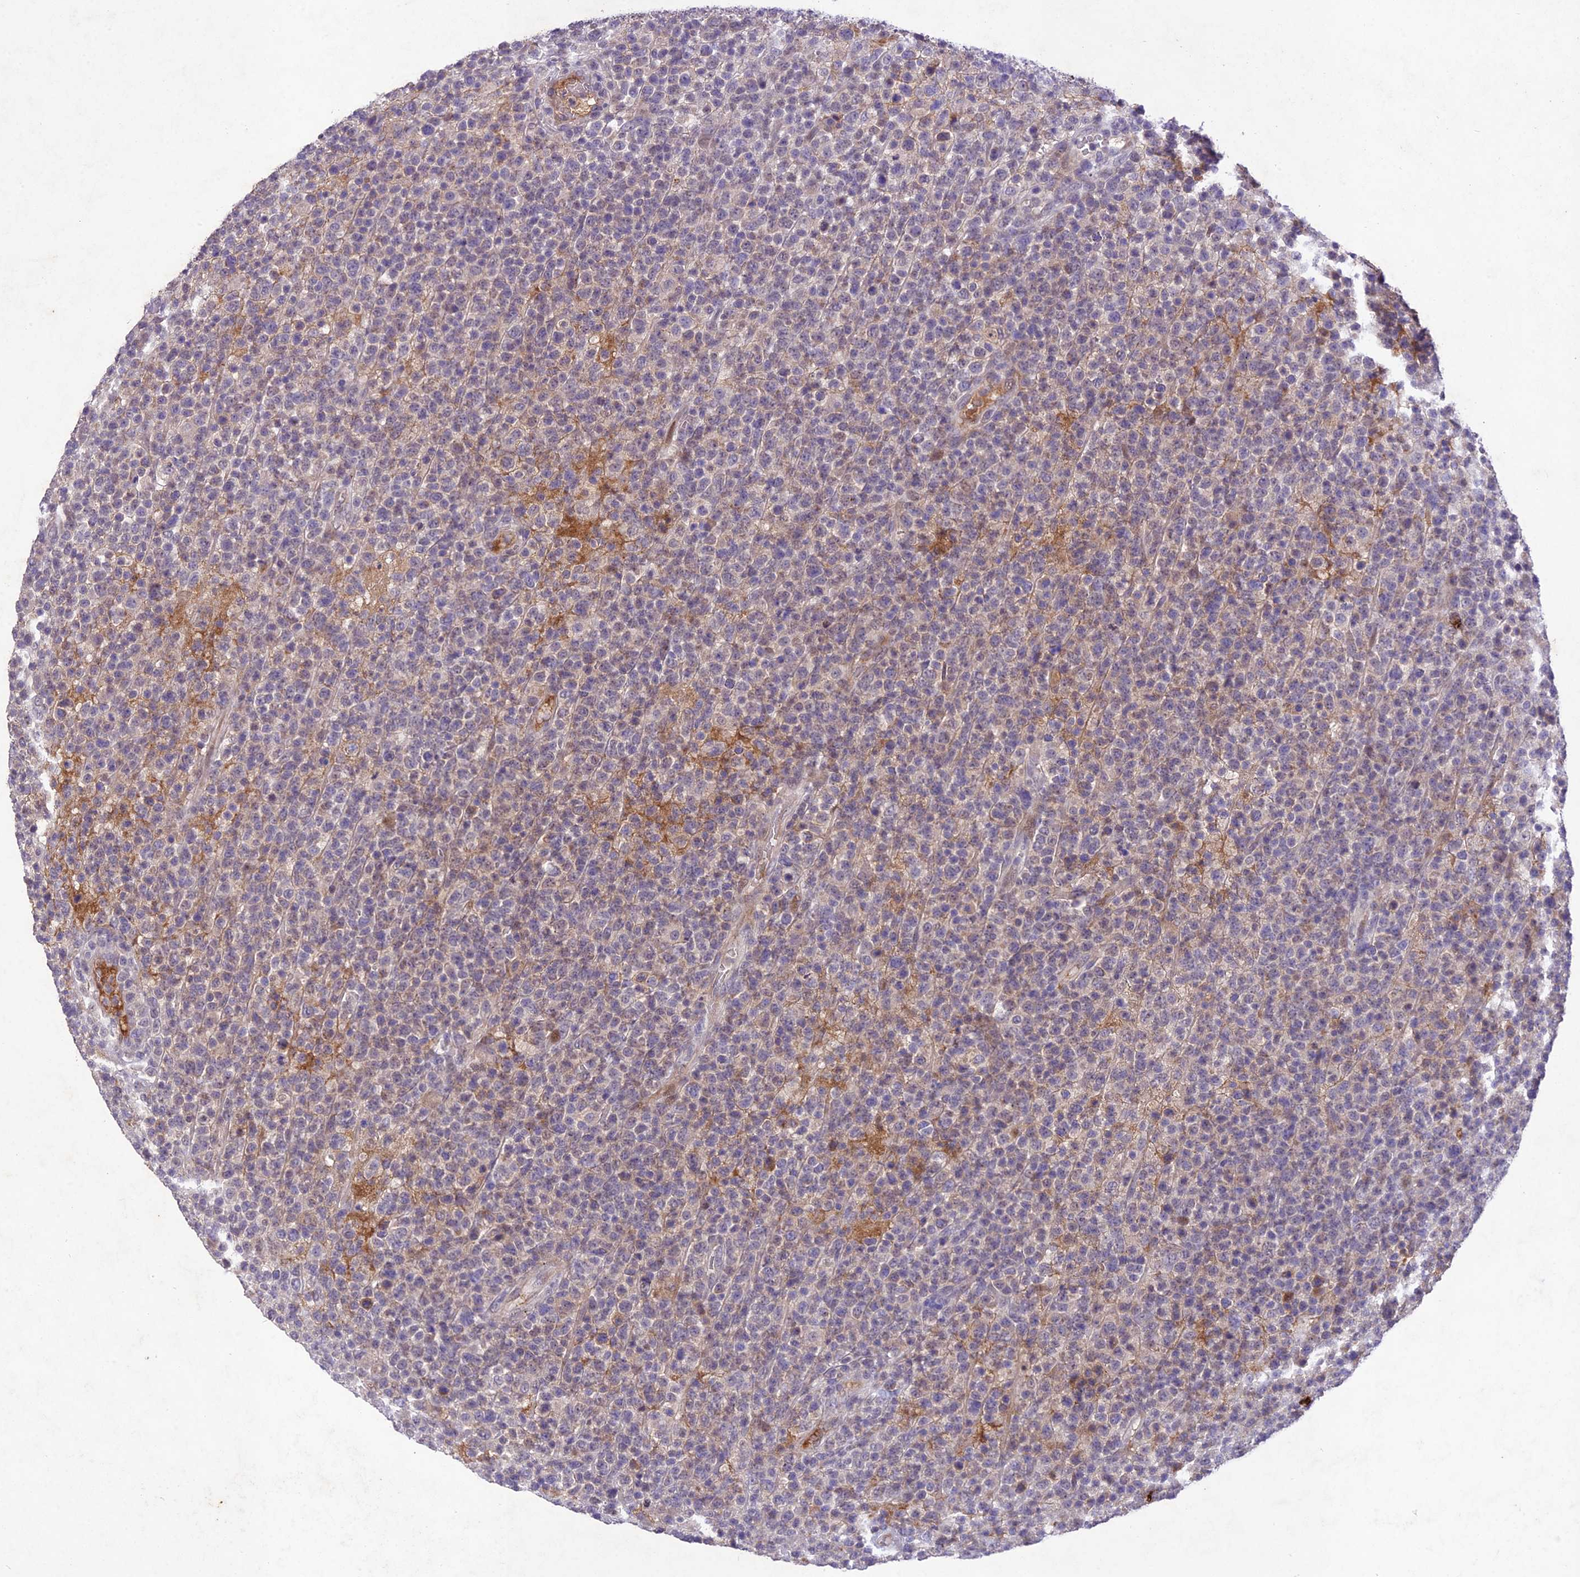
{"staining": {"intensity": "negative", "quantity": "none", "location": "none"}, "tissue": "lymphoma", "cell_type": "Tumor cells", "image_type": "cancer", "snomed": [{"axis": "morphology", "description": "Malignant lymphoma, non-Hodgkin's type, High grade"}, {"axis": "topography", "description": "Colon"}], "caption": "Tumor cells show no significant expression in high-grade malignant lymphoma, non-Hodgkin's type.", "gene": "ANKRD52", "patient": {"sex": "female", "age": 53}}